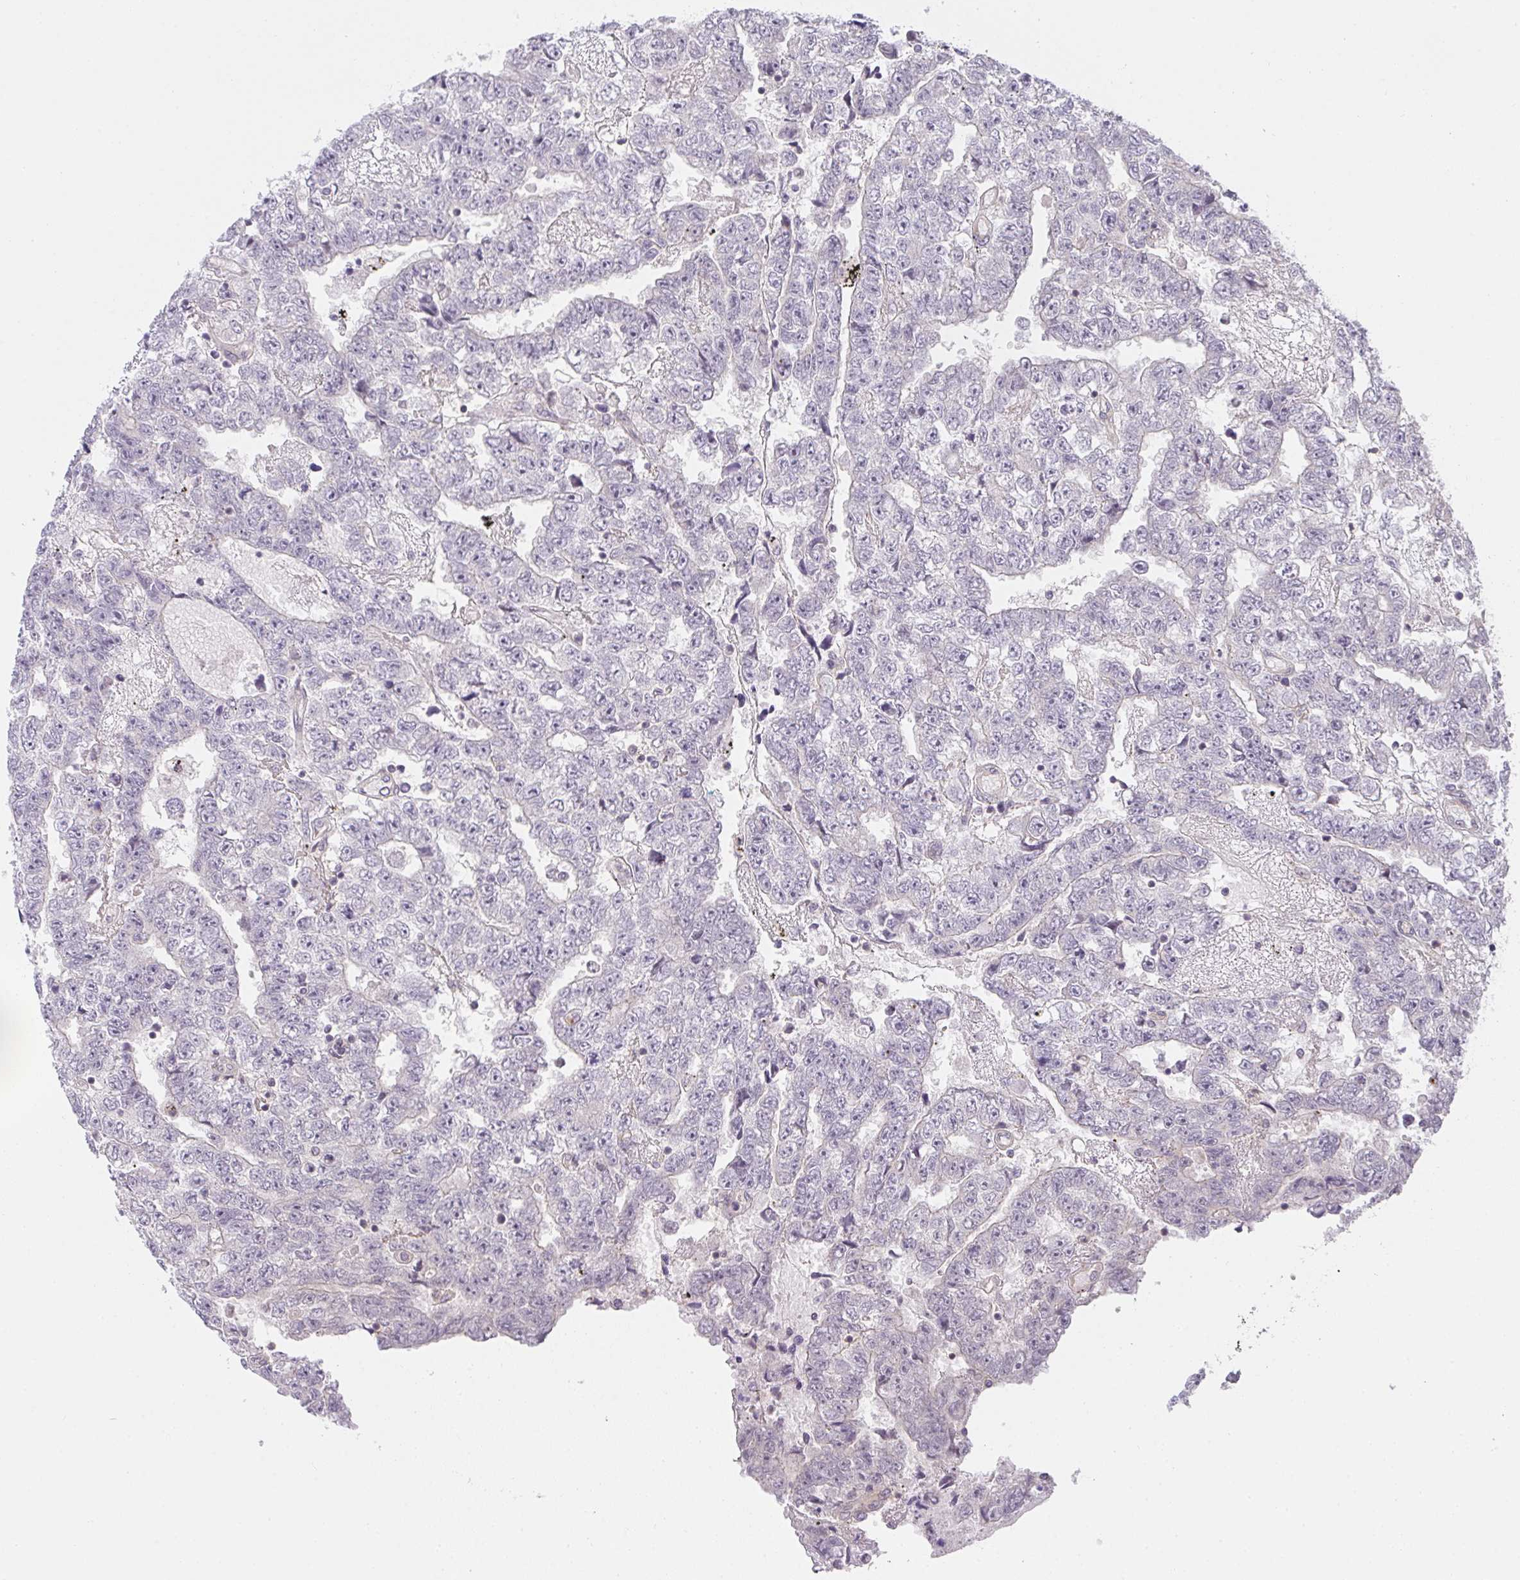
{"staining": {"intensity": "negative", "quantity": "none", "location": "none"}, "tissue": "testis cancer", "cell_type": "Tumor cells", "image_type": "cancer", "snomed": [{"axis": "morphology", "description": "Carcinoma, Embryonal, NOS"}, {"axis": "topography", "description": "Testis"}], "caption": "Tumor cells show no significant staining in embryonal carcinoma (testis).", "gene": "GSDMB", "patient": {"sex": "male", "age": 25}}